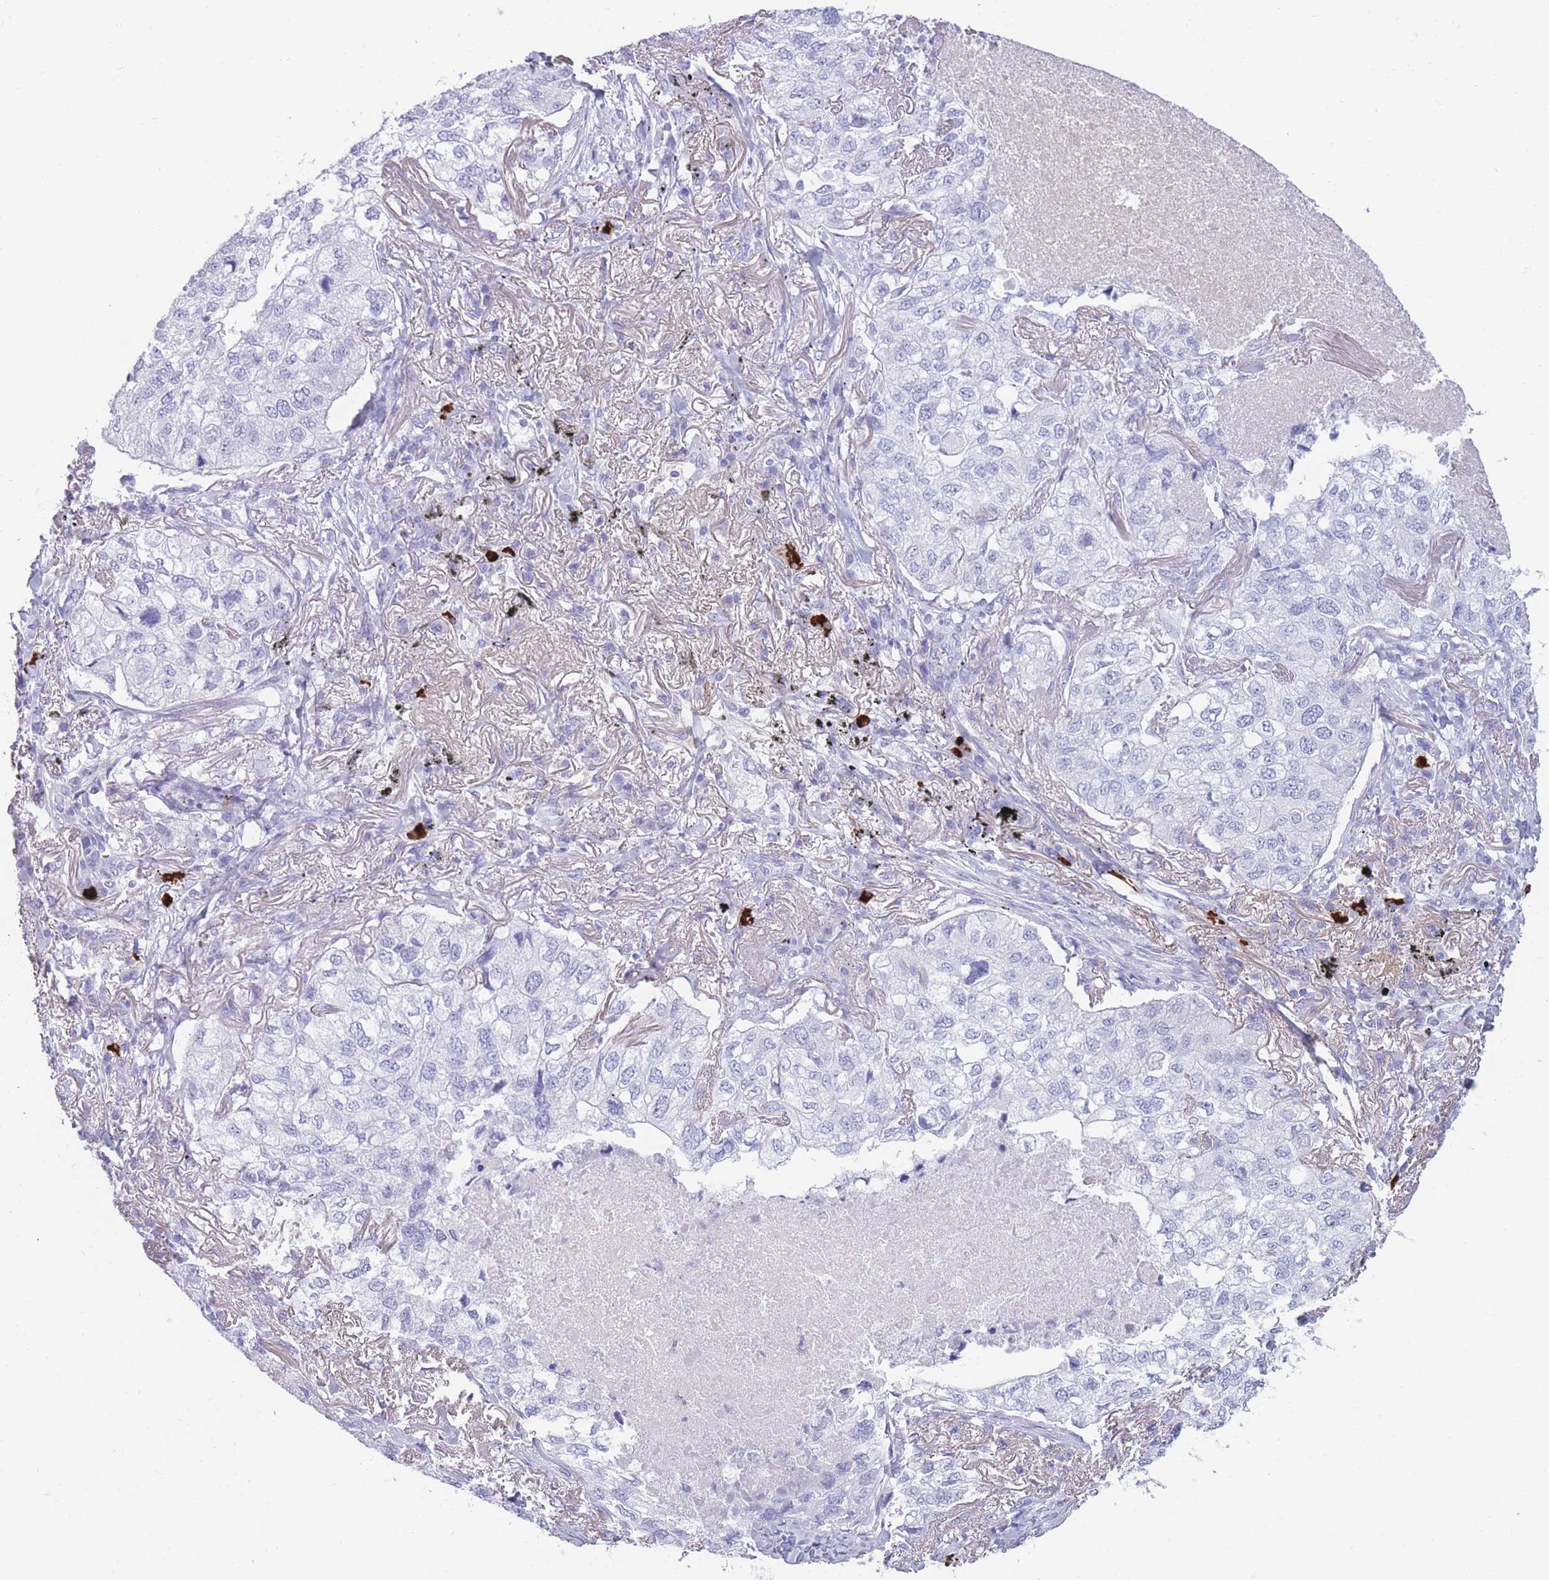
{"staining": {"intensity": "negative", "quantity": "none", "location": "none"}, "tissue": "lung cancer", "cell_type": "Tumor cells", "image_type": "cancer", "snomed": [{"axis": "morphology", "description": "Adenocarcinoma, NOS"}, {"axis": "topography", "description": "Lung"}], "caption": "Tumor cells are negative for protein expression in human lung adenocarcinoma.", "gene": "TNFSF11", "patient": {"sex": "male", "age": 65}}